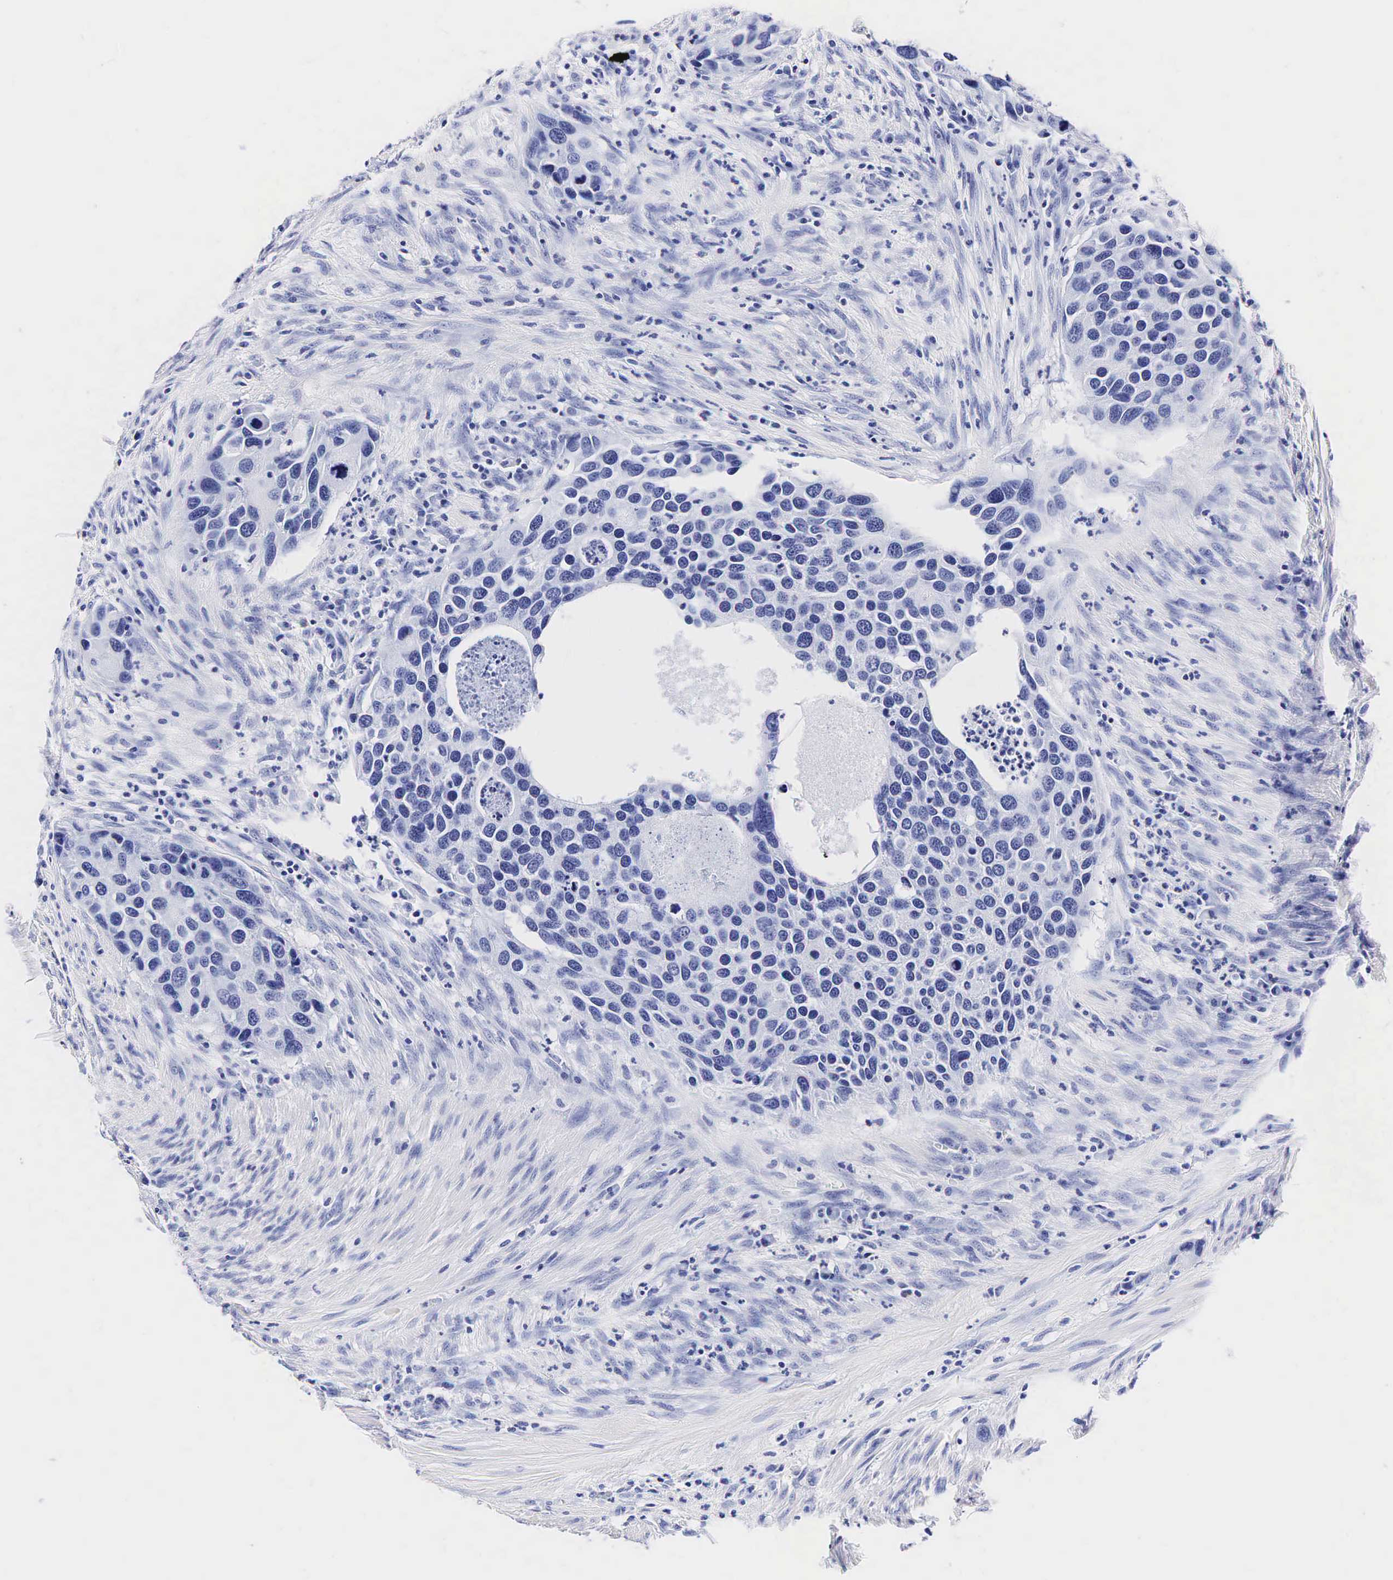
{"staining": {"intensity": "negative", "quantity": "none", "location": "none"}, "tissue": "urothelial cancer", "cell_type": "Tumor cells", "image_type": "cancer", "snomed": [{"axis": "morphology", "description": "Urothelial carcinoma, High grade"}, {"axis": "topography", "description": "Urinary bladder"}], "caption": "DAB immunohistochemical staining of urothelial cancer reveals no significant staining in tumor cells. (DAB (3,3'-diaminobenzidine) IHC, high magnification).", "gene": "TG", "patient": {"sex": "male", "age": 66}}